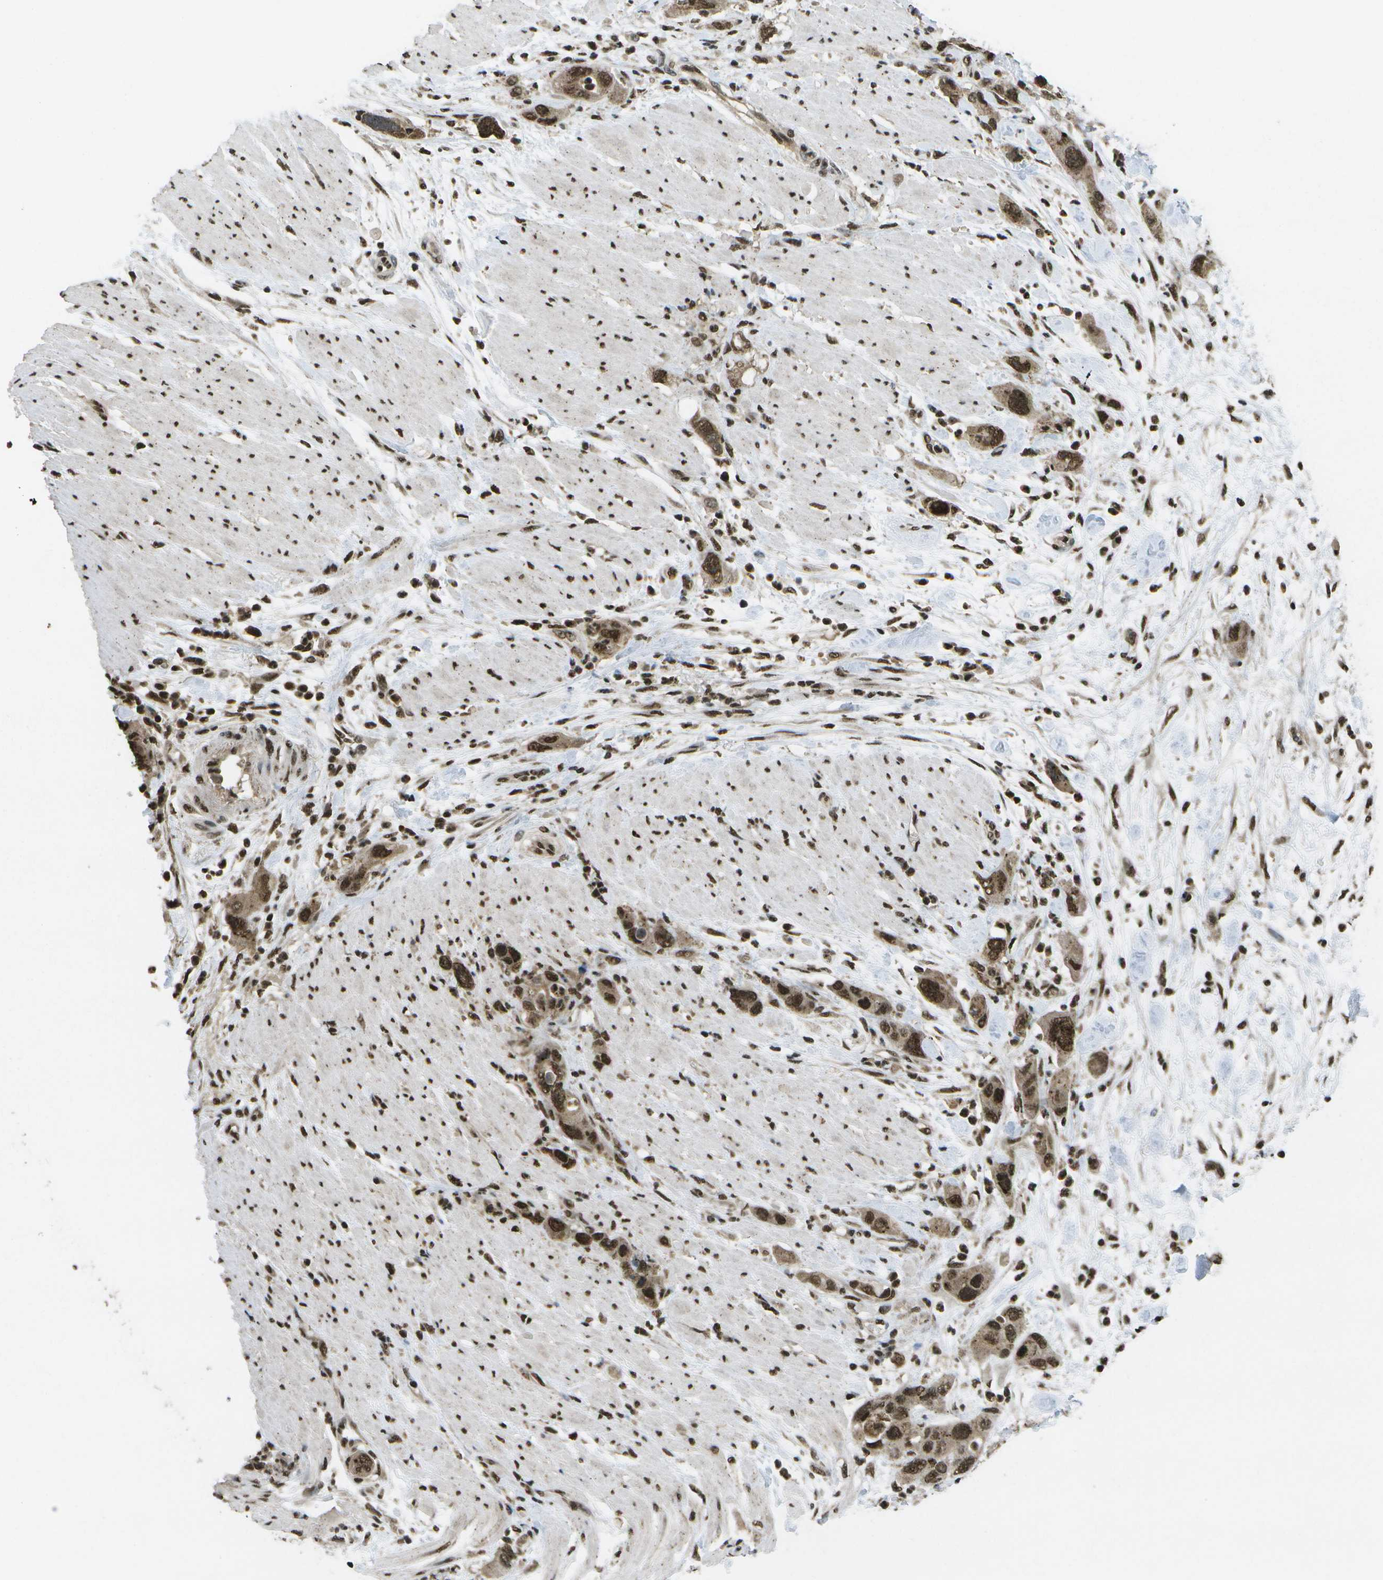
{"staining": {"intensity": "strong", "quantity": ">75%", "location": "cytoplasmic/membranous,nuclear"}, "tissue": "pancreatic cancer", "cell_type": "Tumor cells", "image_type": "cancer", "snomed": [{"axis": "morphology", "description": "Normal tissue, NOS"}, {"axis": "morphology", "description": "Adenocarcinoma, NOS"}, {"axis": "topography", "description": "Pancreas"}], "caption": "This histopathology image reveals immunohistochemistry staining of pancreatic cancer, with high strong cytoplasmic/membranous and nuclear expression in about >75% of tumor cells.", "gene": "SPEN", "patient": {"sex": "female", "age": 71}}